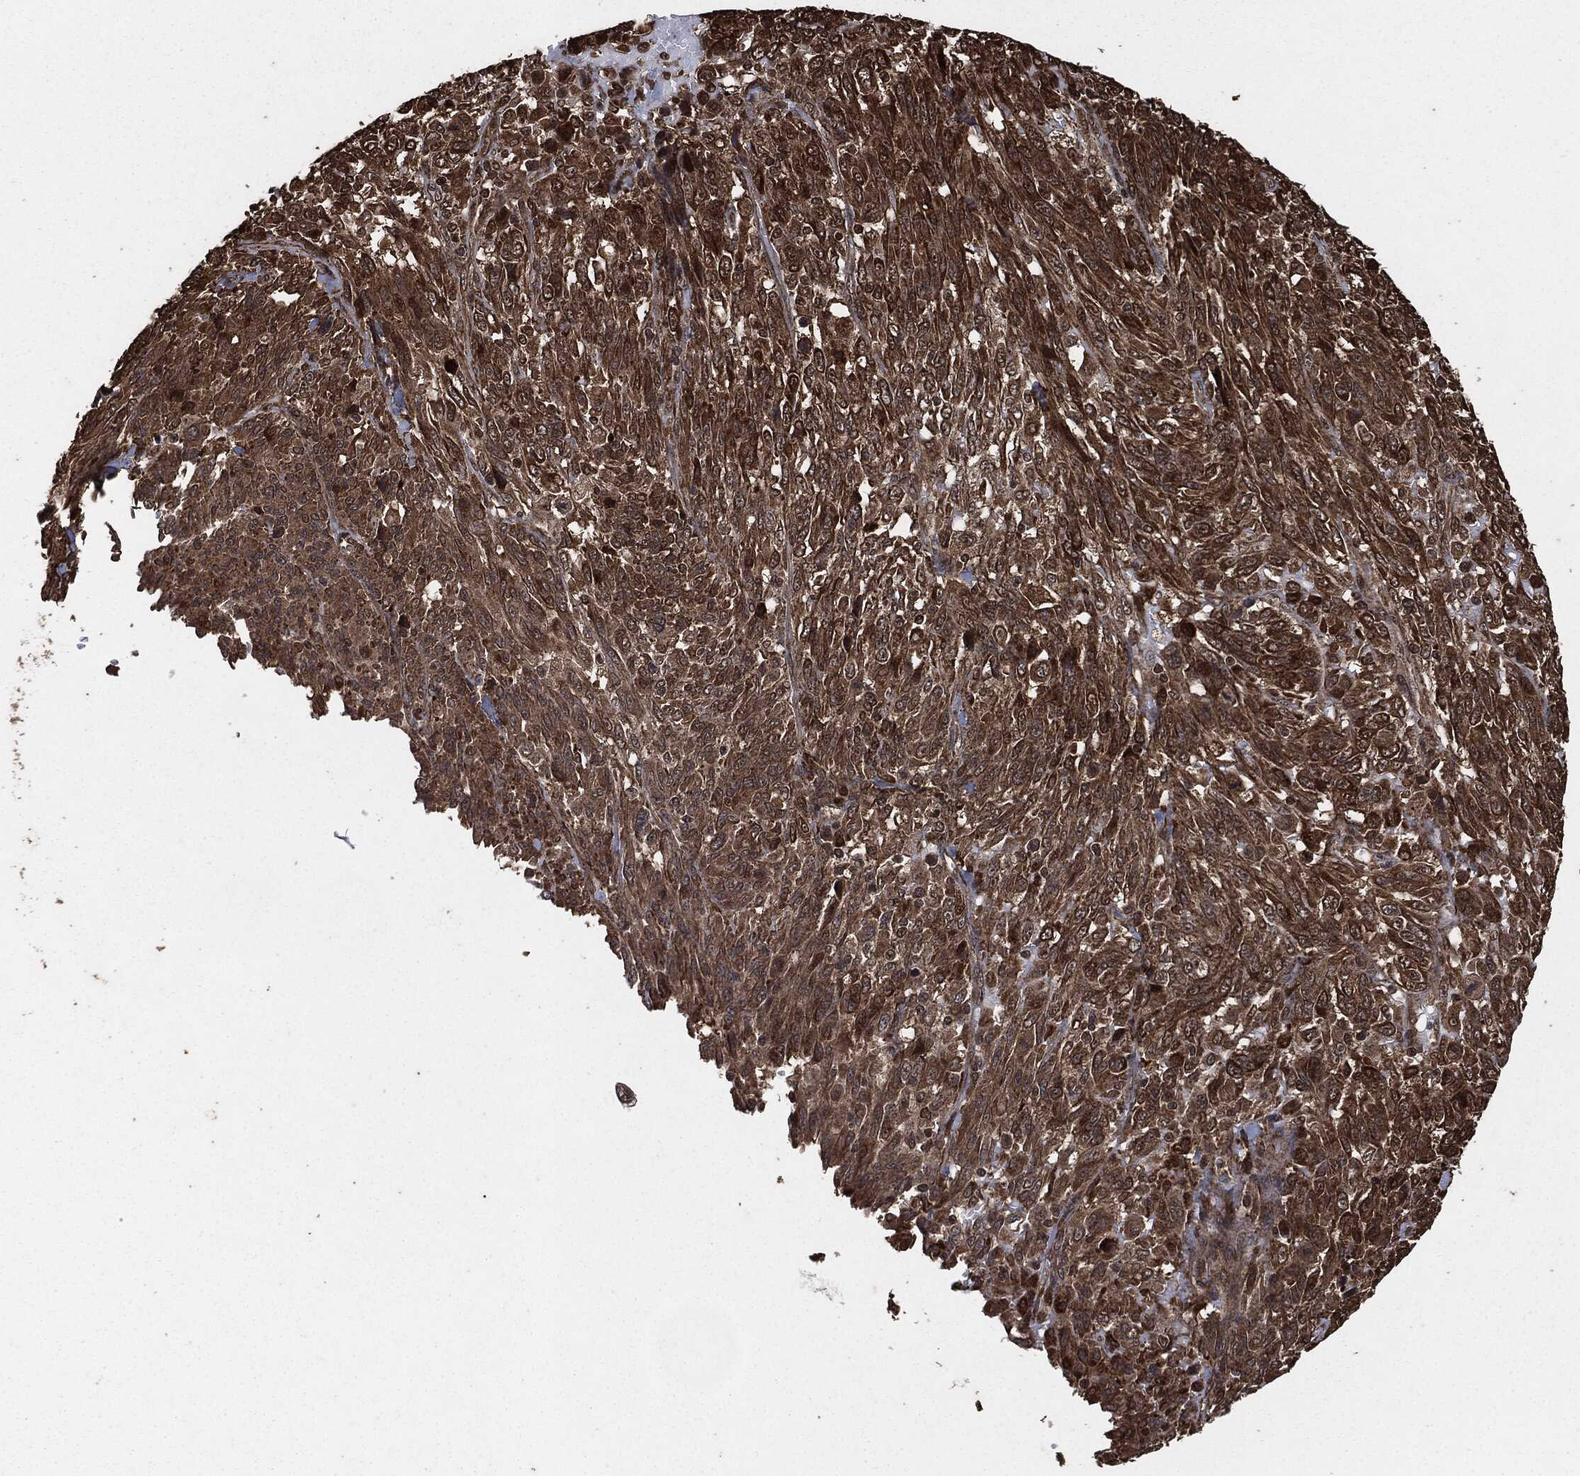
{"staining": {"intensity": "strong", "quantity": "25%-75%", "location": "cytoplasmic/membranous"}, "tissue": "melanoma", "cell_type": "Tumor cells", "image_type": "cancer", "snomed": [{"axis": "morphology", "description": "Malignant melanoma, NOS"}, {"axis": "topography", "description": "Skin"}], "caption": "A micrograph of melanoma stained for a protein exhibits strong cytoplasmic/membranous brown staining in tumor cells.", "gene": "EGFR", "patient": {"sex": "female", "age": 91}}